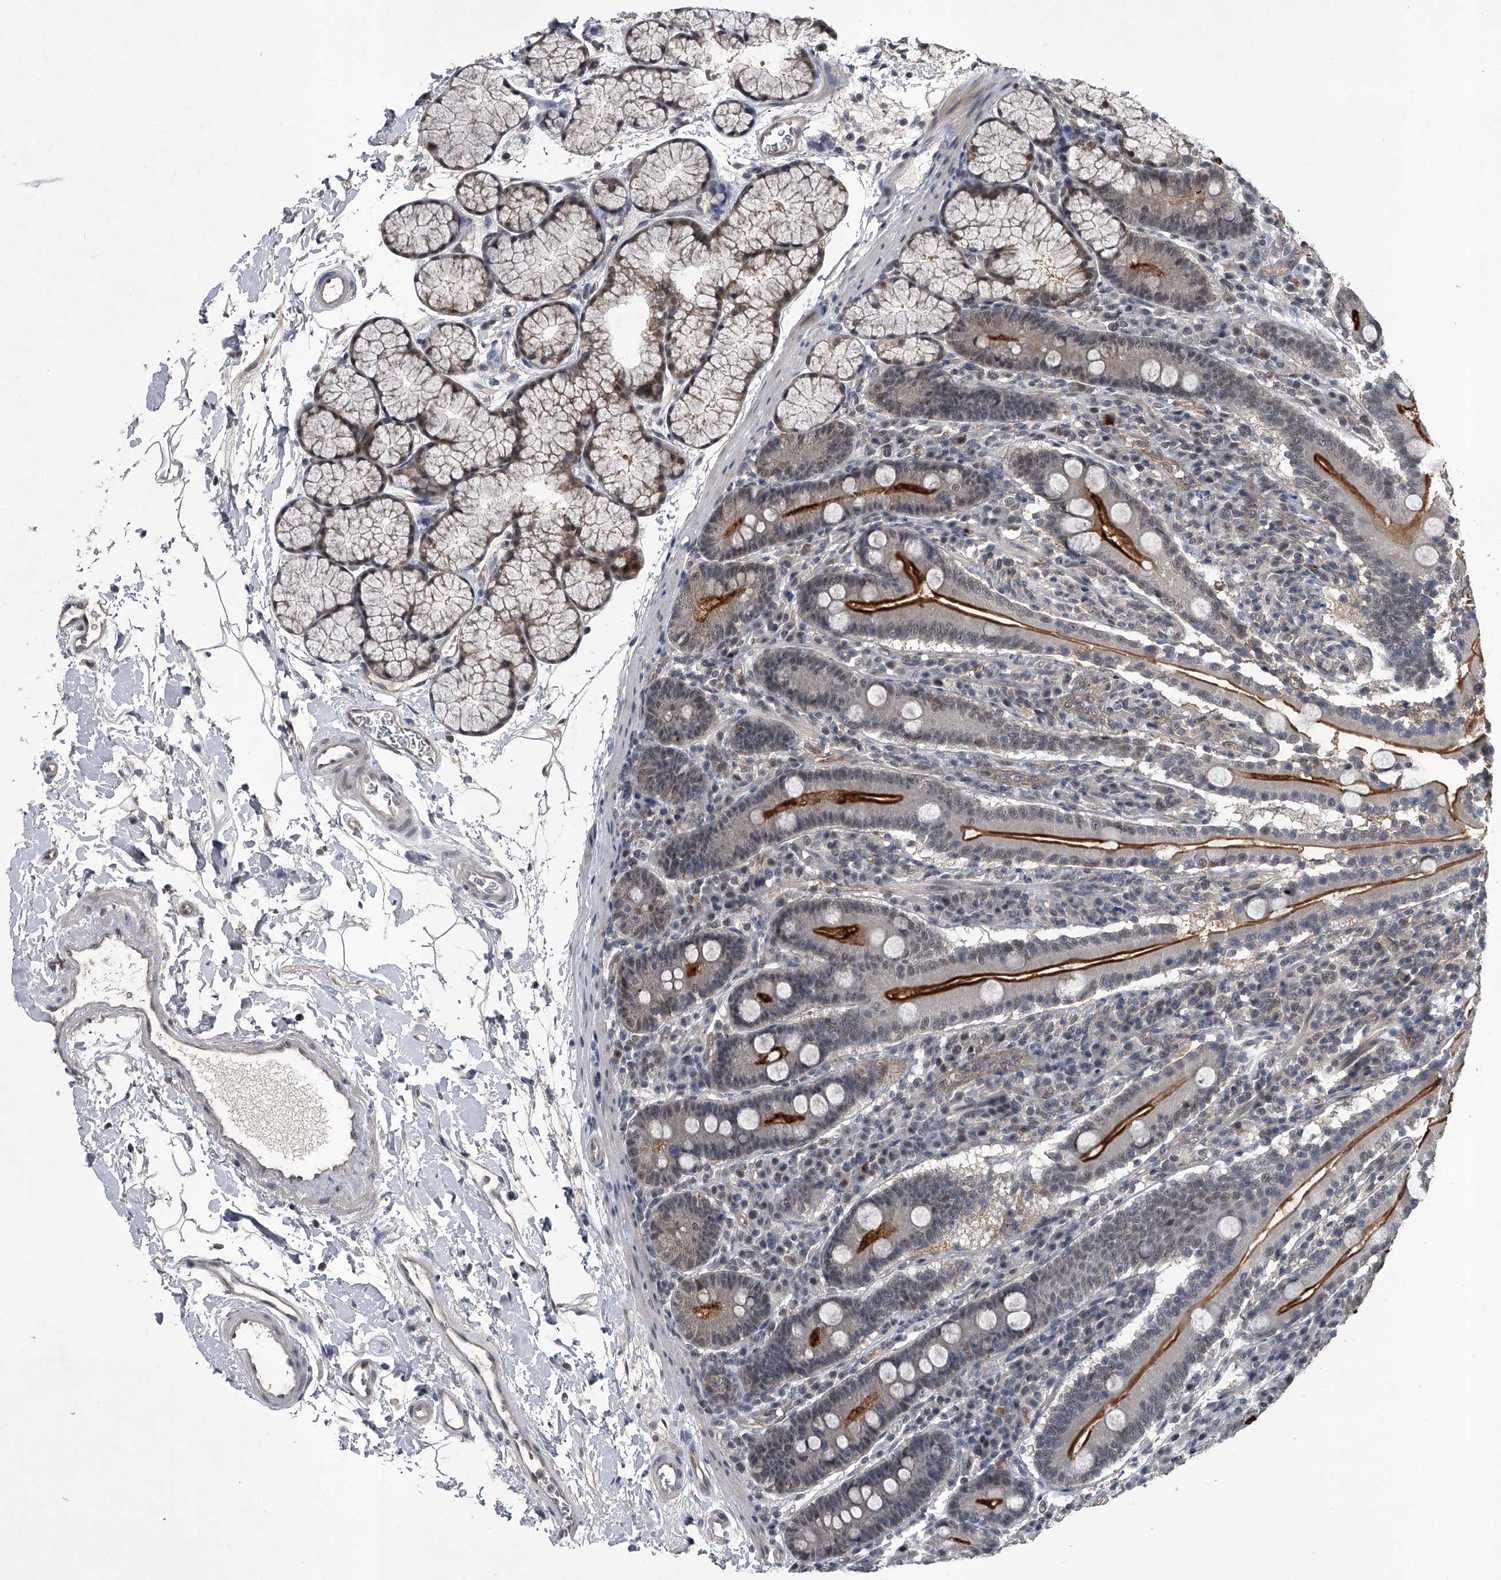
{"staining": {"intensity": "strong", "quantity": "<25%", "location": "cytoplasmic/membranous"}, "tissue": "duodenum", "cell_type": "Glandular cells", "image_type": "normal", "snomed": [{"axis": "morphology", "description": "Normal tissue, NOS"}, {"axis": "topography", "description": "Duodenum"}], "caption": "The micrograph demonstrates immunohistochemical staining of benign duodenum. There is strong cytoplasmic/membranous expression is present in approximately <25% of glandular cells.", "gene": "SLC12A8", "patient": {"sex": "male", "age": 35}}